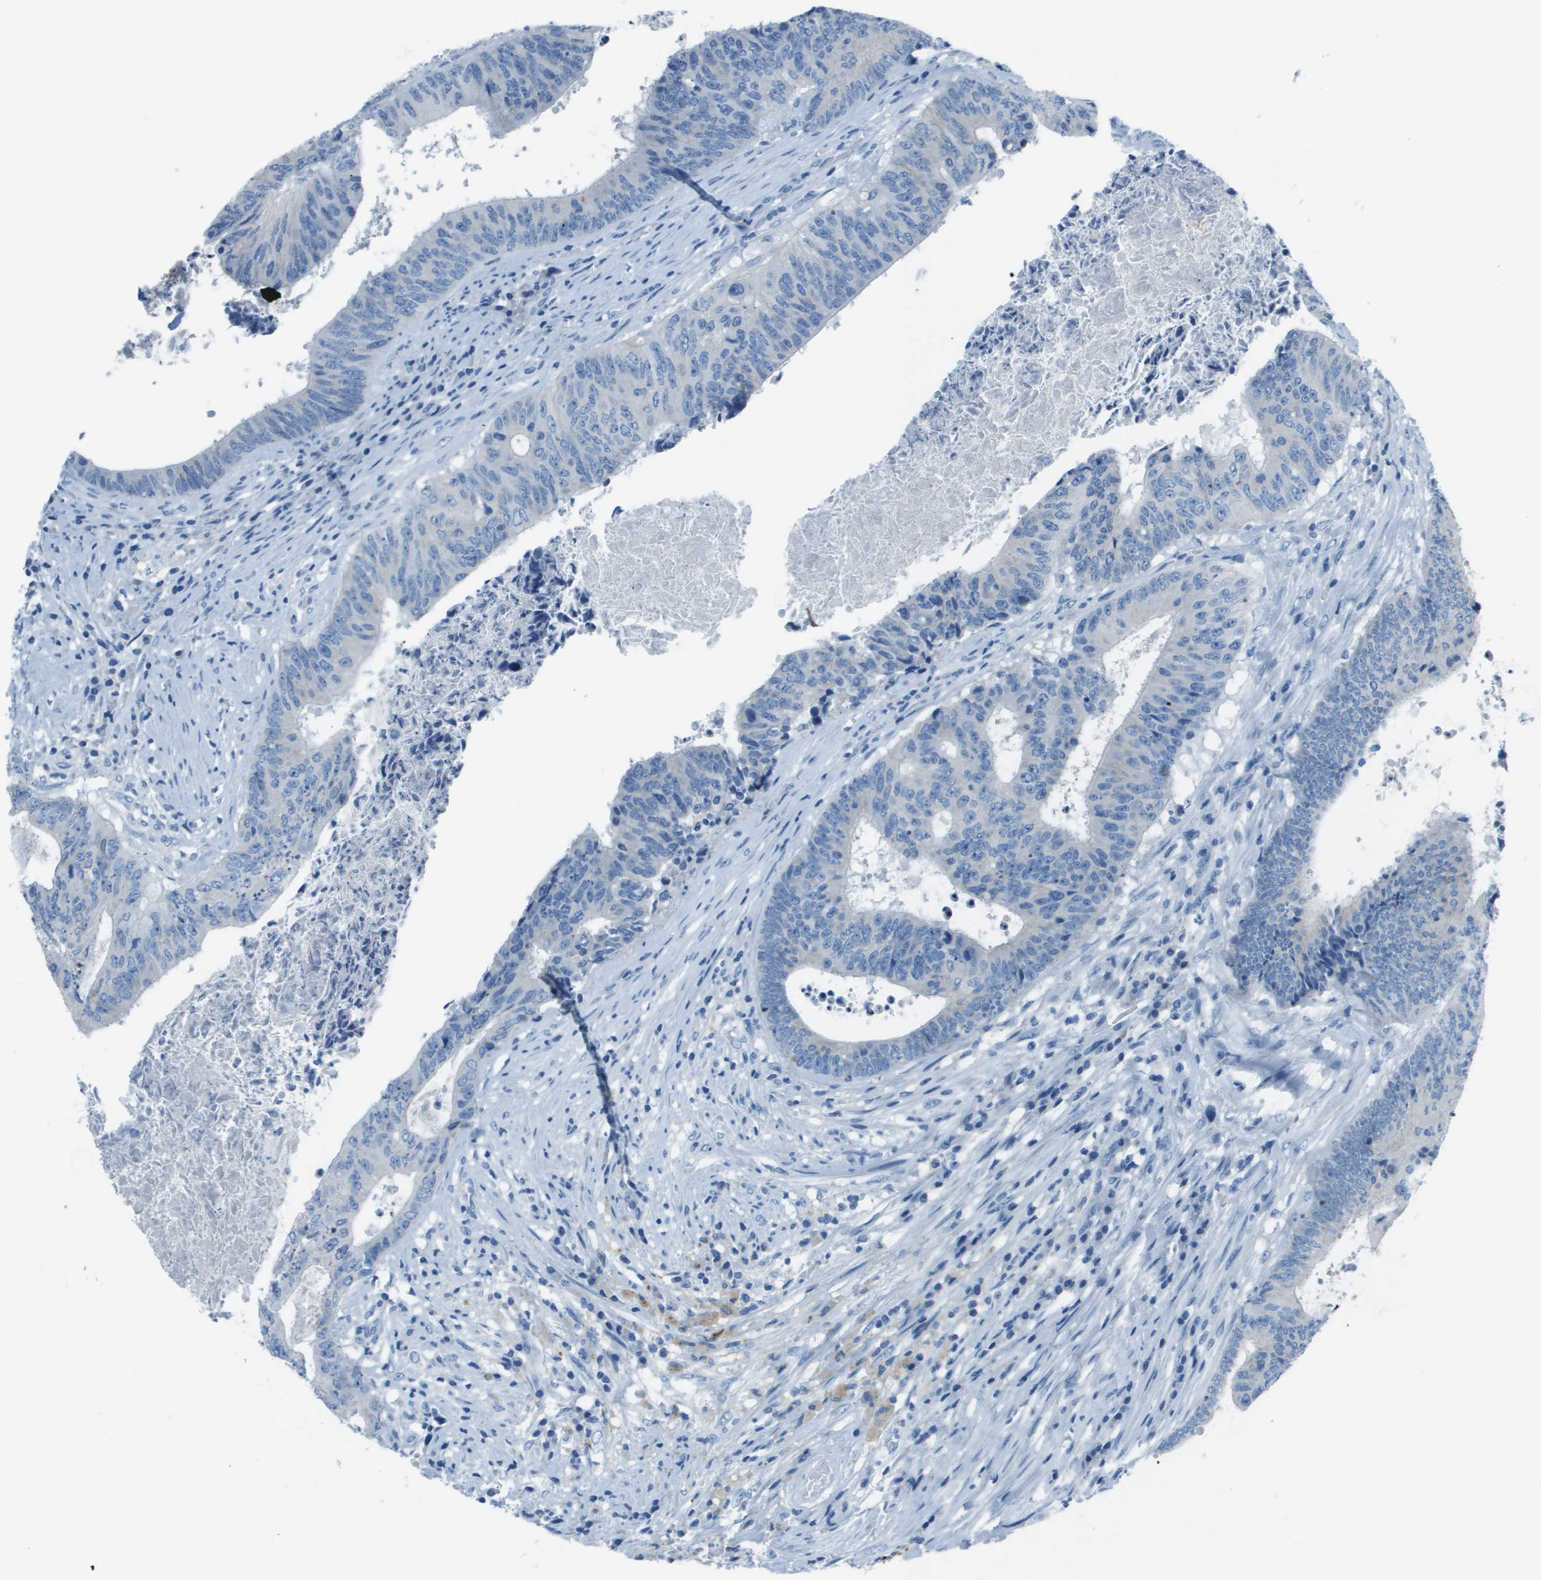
{"staining": {"intensity": "negative", "quantity": "none", "location": "none"}, "tissue": "colorectal cancer", "cell_type": "Tumor cells", "image_type": "cancer", "snomed": [{"axis": "morphology", "description": "Adenocarcinoma, NOS"}, {"axis": "topography", "description": "Rectum"}], "caption": "Tumor cells are negative for protein expression in human colorectal cancer.", "gene": "SLC16A10", "patient": {"sex": "male", "age": 72}}